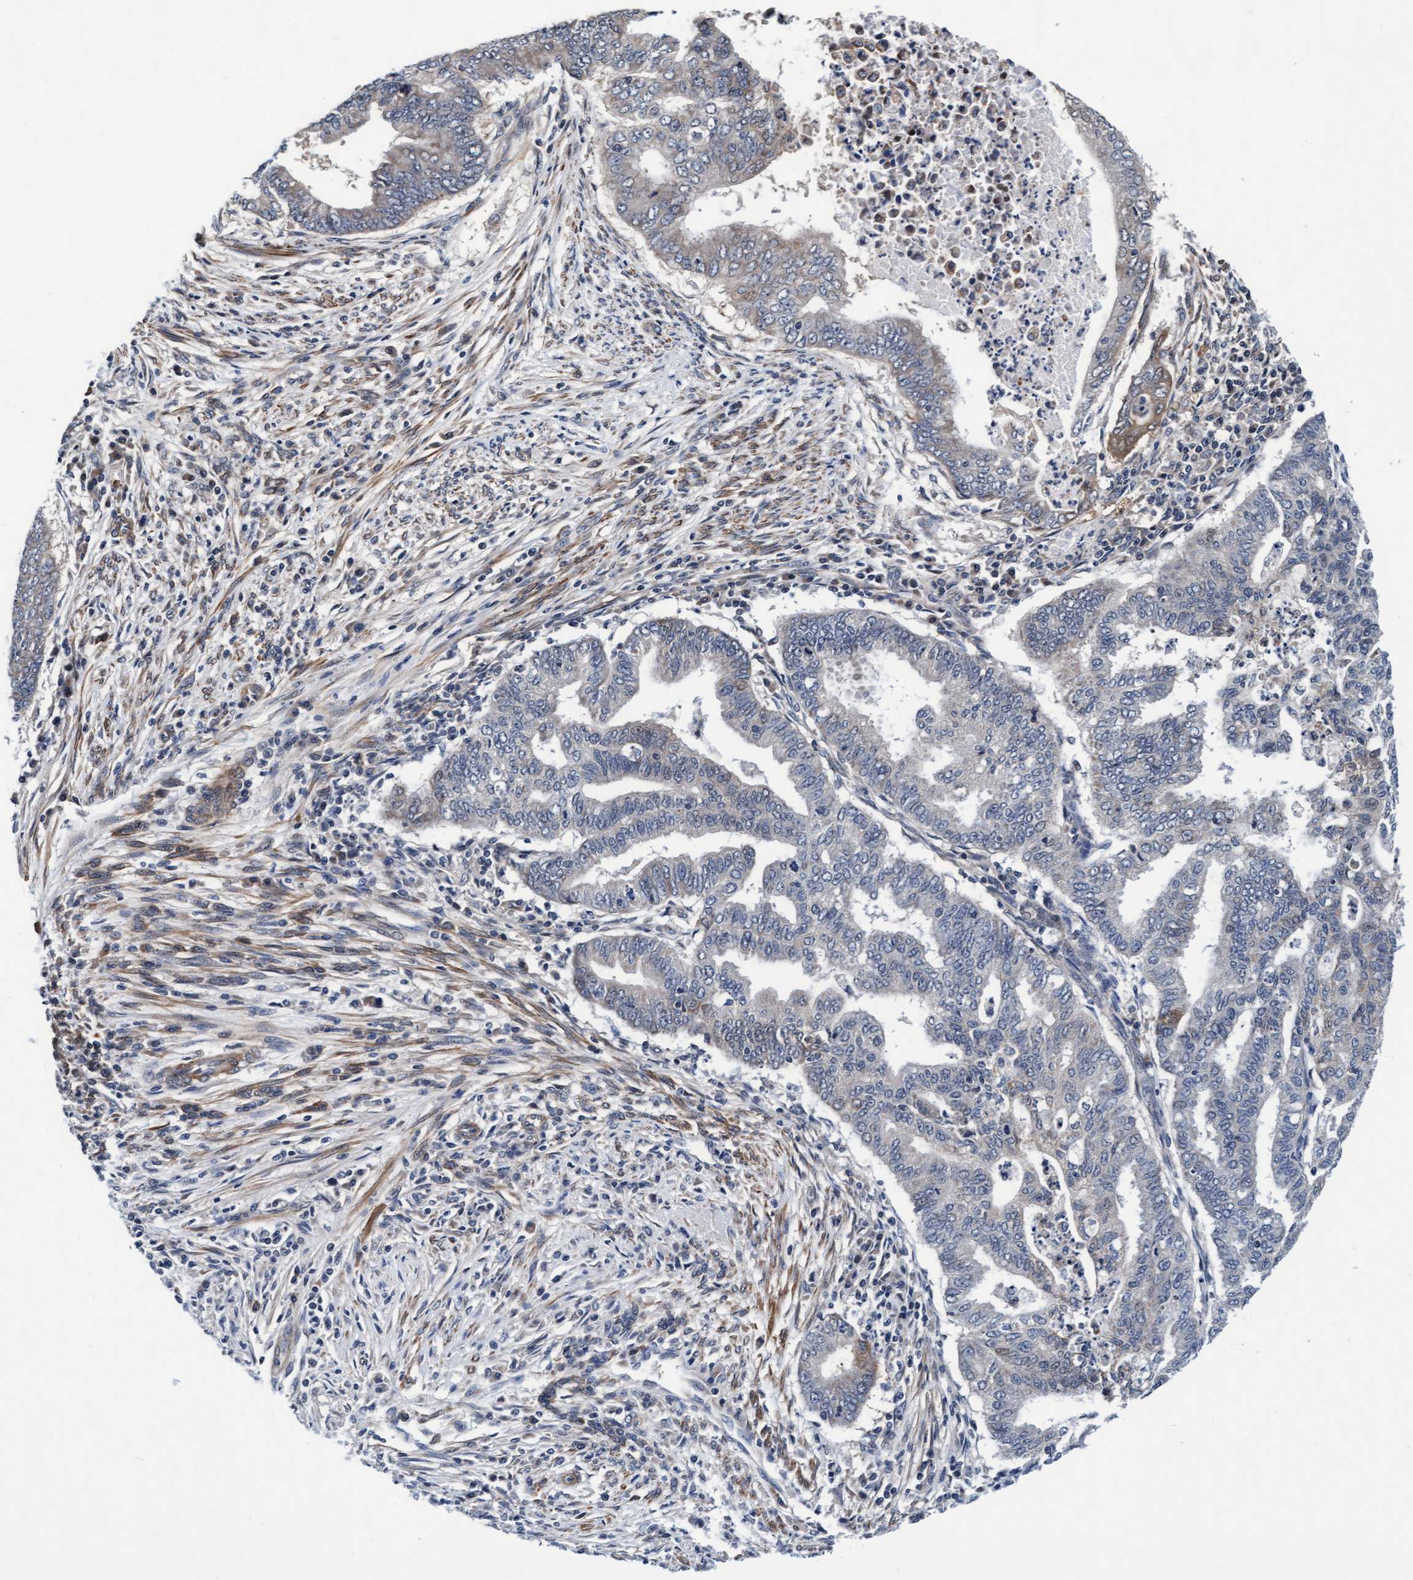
{"staining": {"intensity": "weak", "quantity": "<25%", "location": "cytoplasmic/membranous"}, "tissue": "endometrial cancer", "cell_type": "Tumor cells", "image_type": "cancer", "snomed": [{"axis": "morphology", "description": "Polyp, NOS"}, {"axis": "morphology", "description": "Adenocarcinoma, NOS"}, {"axis": "morphology", "description": "Adenoma, NOS"}, {"axis": "topography", "description": "Endometrium"}], "caption": "Photomicrograph shows no significant protein staining in tumor cells of endometrial adenoma. Nuclei are stained in blue.", "gene": "EFCAB13", "patient": {"sex": "female", "age": 79}}